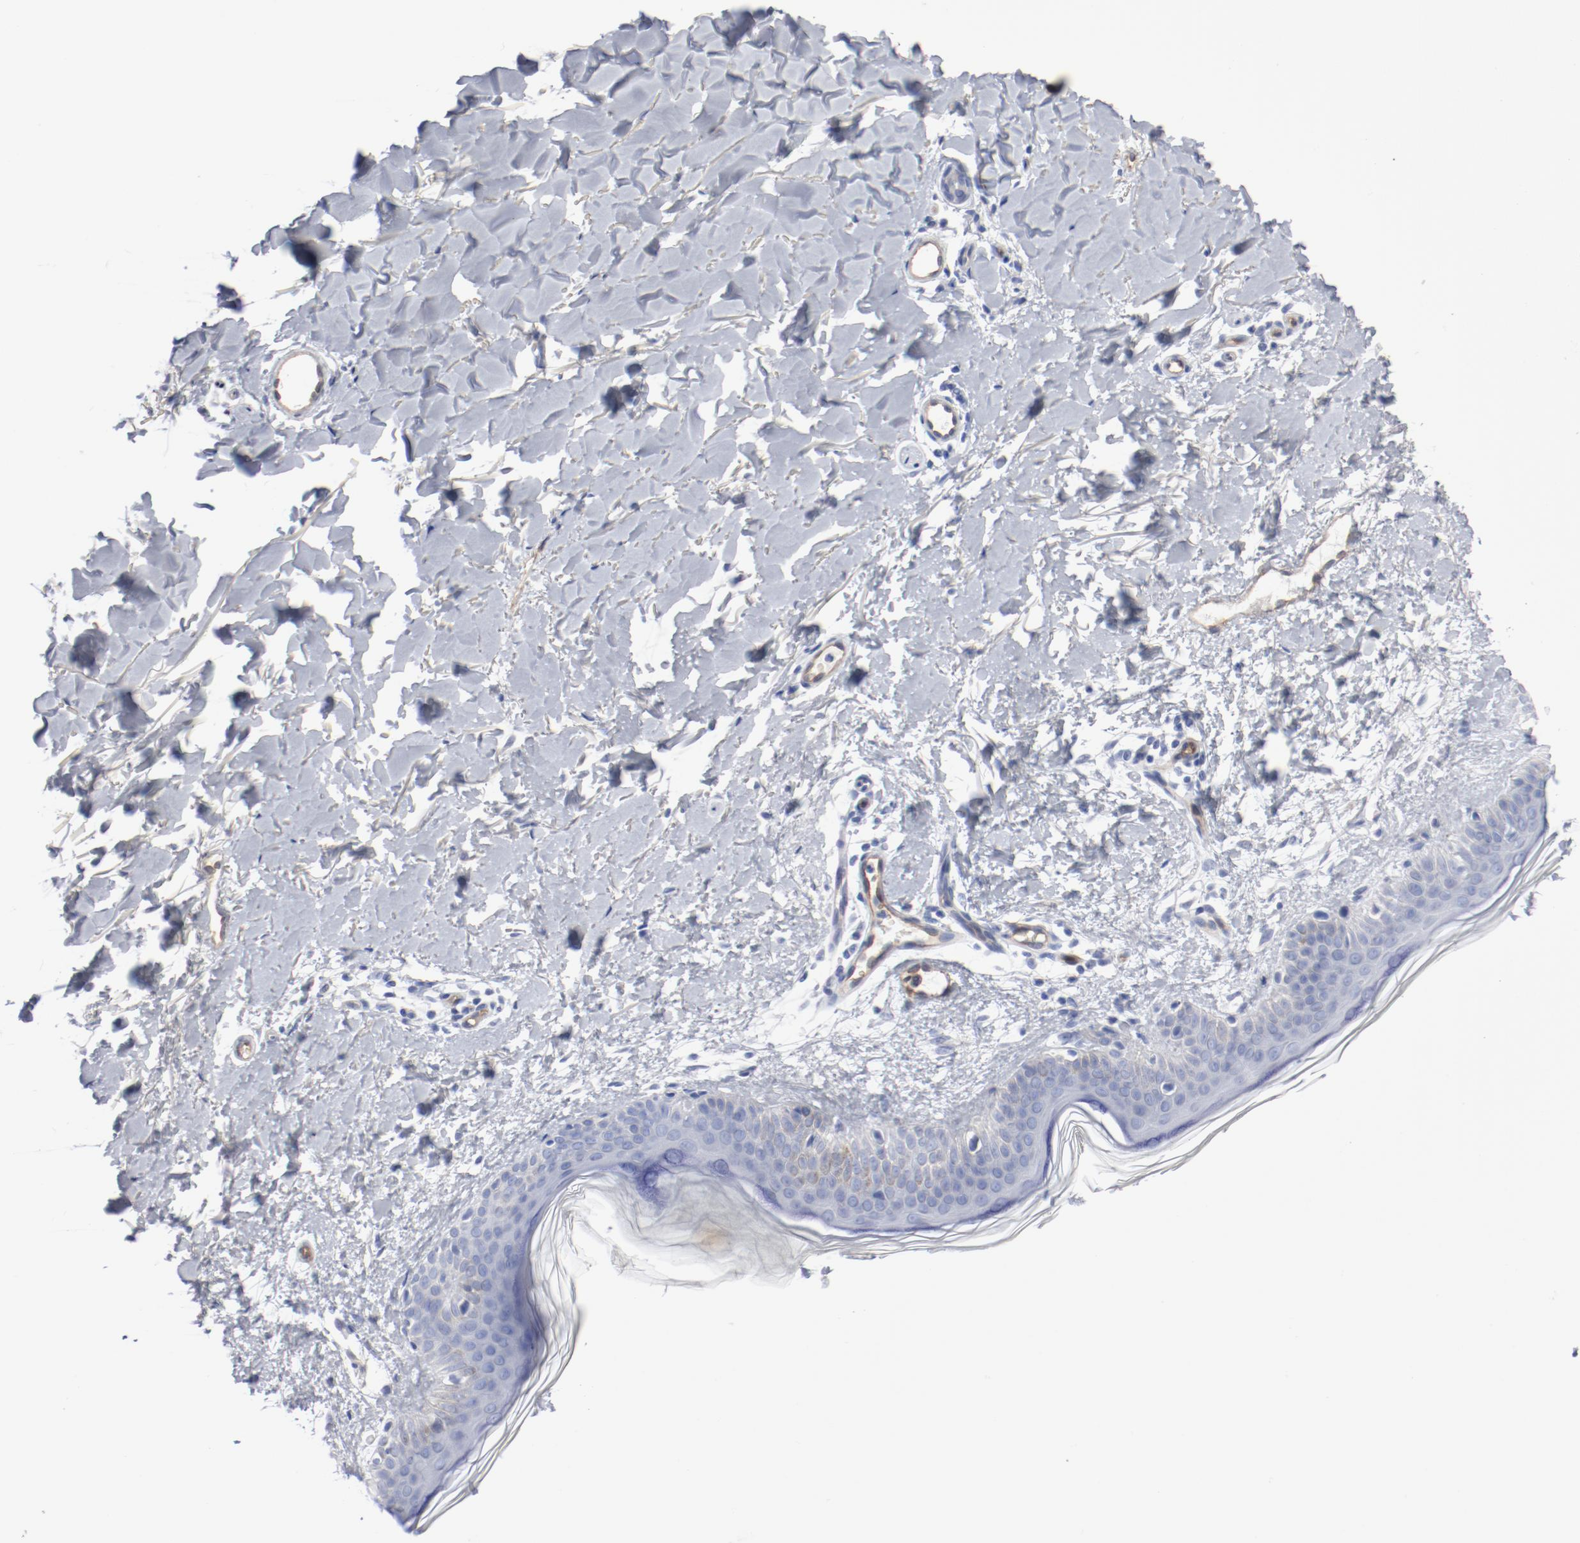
{"staining": {"intensity": "negative", "quantity": "none", "location": "none"}, "tissue": "skin", "cell_type": "Fibroblasts", "image_type": "normal", "snomed": [{"axis": "morphology", "description": "Normal tissue, NOS"}, {"axis": "topography", "description": "Skin"}], "caption": "Skin stained for a protein using immunohistochemistry (IHC) exhibits no staining fibroblasts.", "gene": "SHANK3", "patient": {"sex": "female", "age": 56}}